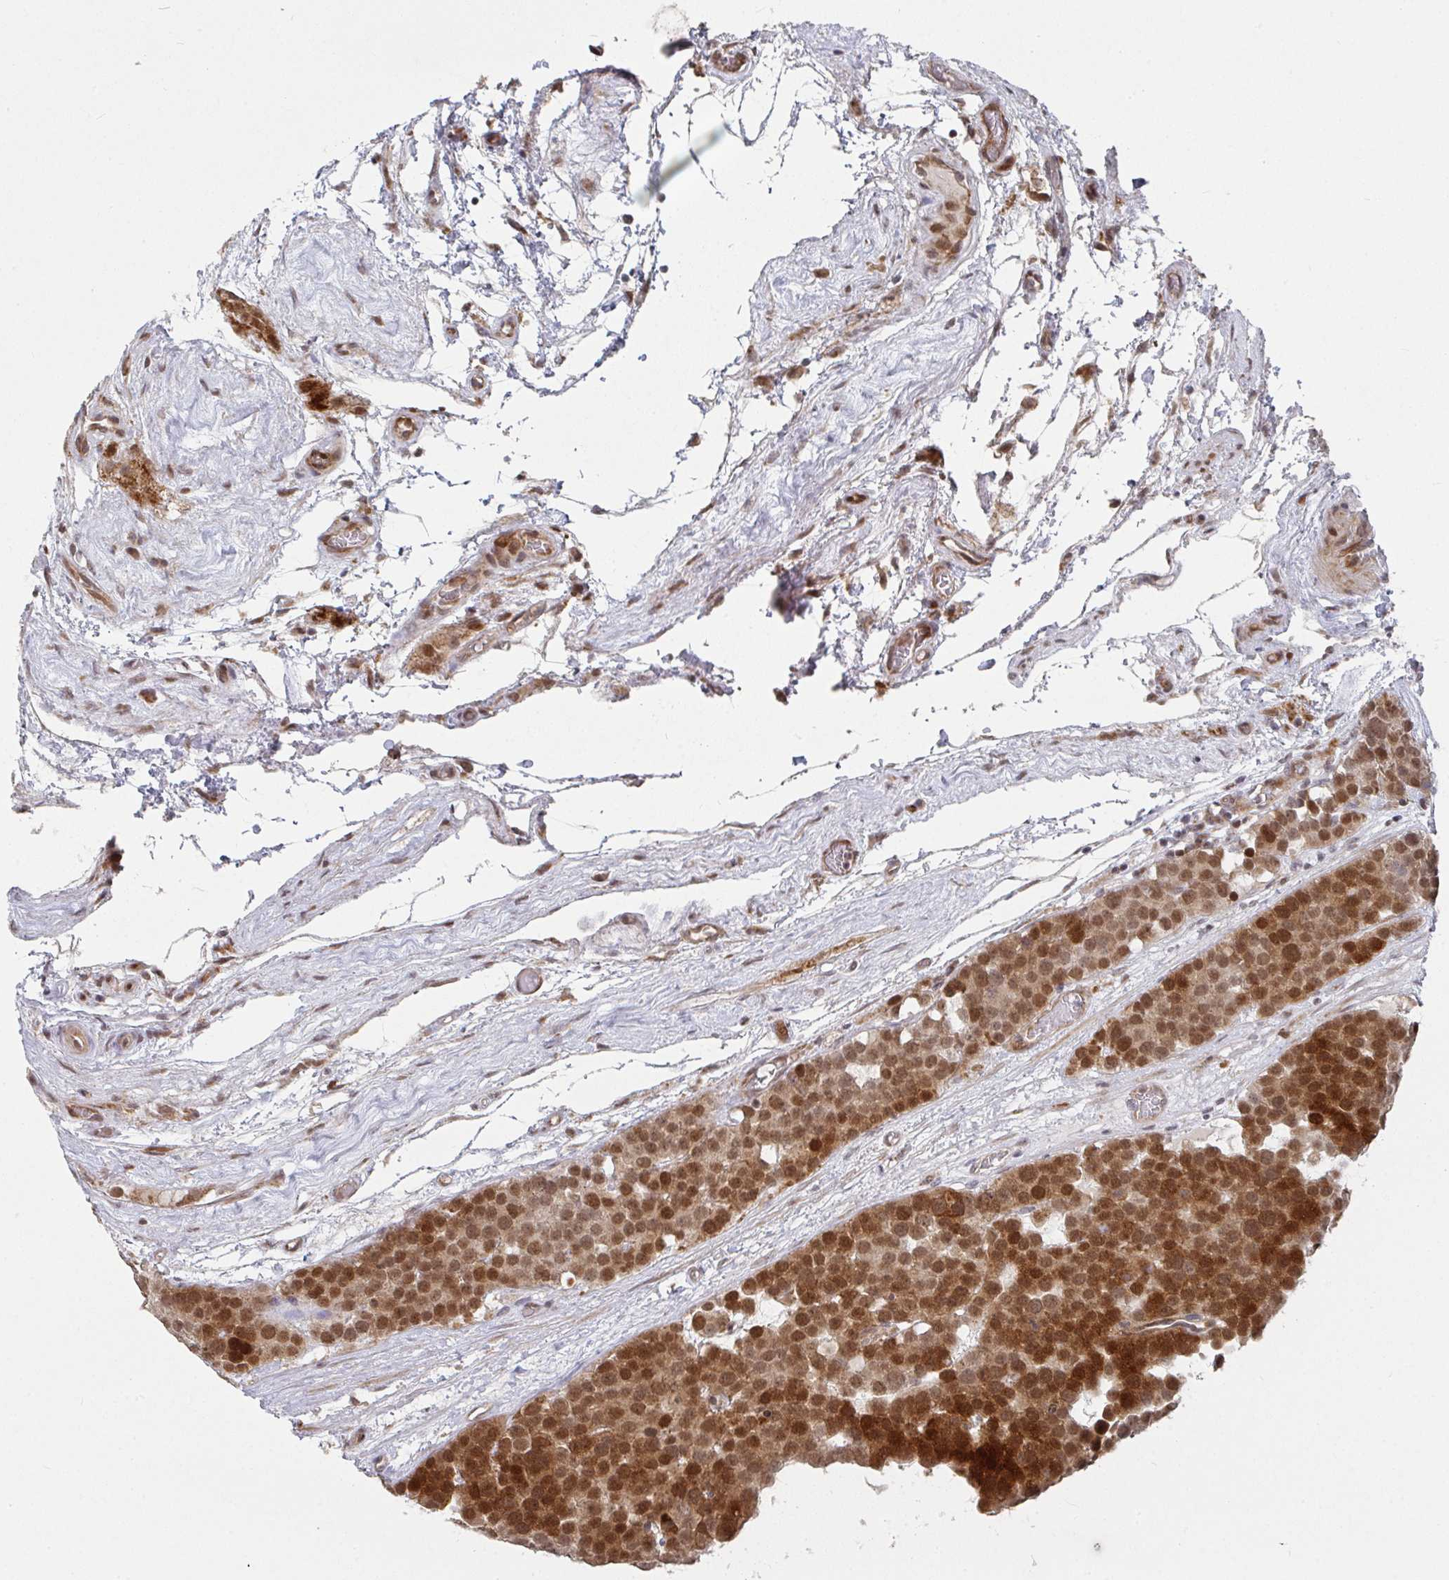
{"staining": {"intensity": "strong", "quantity": ">75%", "location": "cytoplasmic/membranous,nuclear"}, "tissue": "testis cancer", "cell_type": "Tumor cells", "image_type": "cancer", "snomed": [{"axis": "morphology", "description": "Seminoma, NOS"}, {"axis": "topography", "description": "Testis"}], "caption": "This photomicrograph demonstrates immunohistochemistry (IHC) staining of human testis cancer (seminoma), with high strong cytoplasmic/membranous and nuclear positivity in about >75% of tumor cells.", "gene": "RBBP5", "patient": {"sex": "male", "age": 71}}